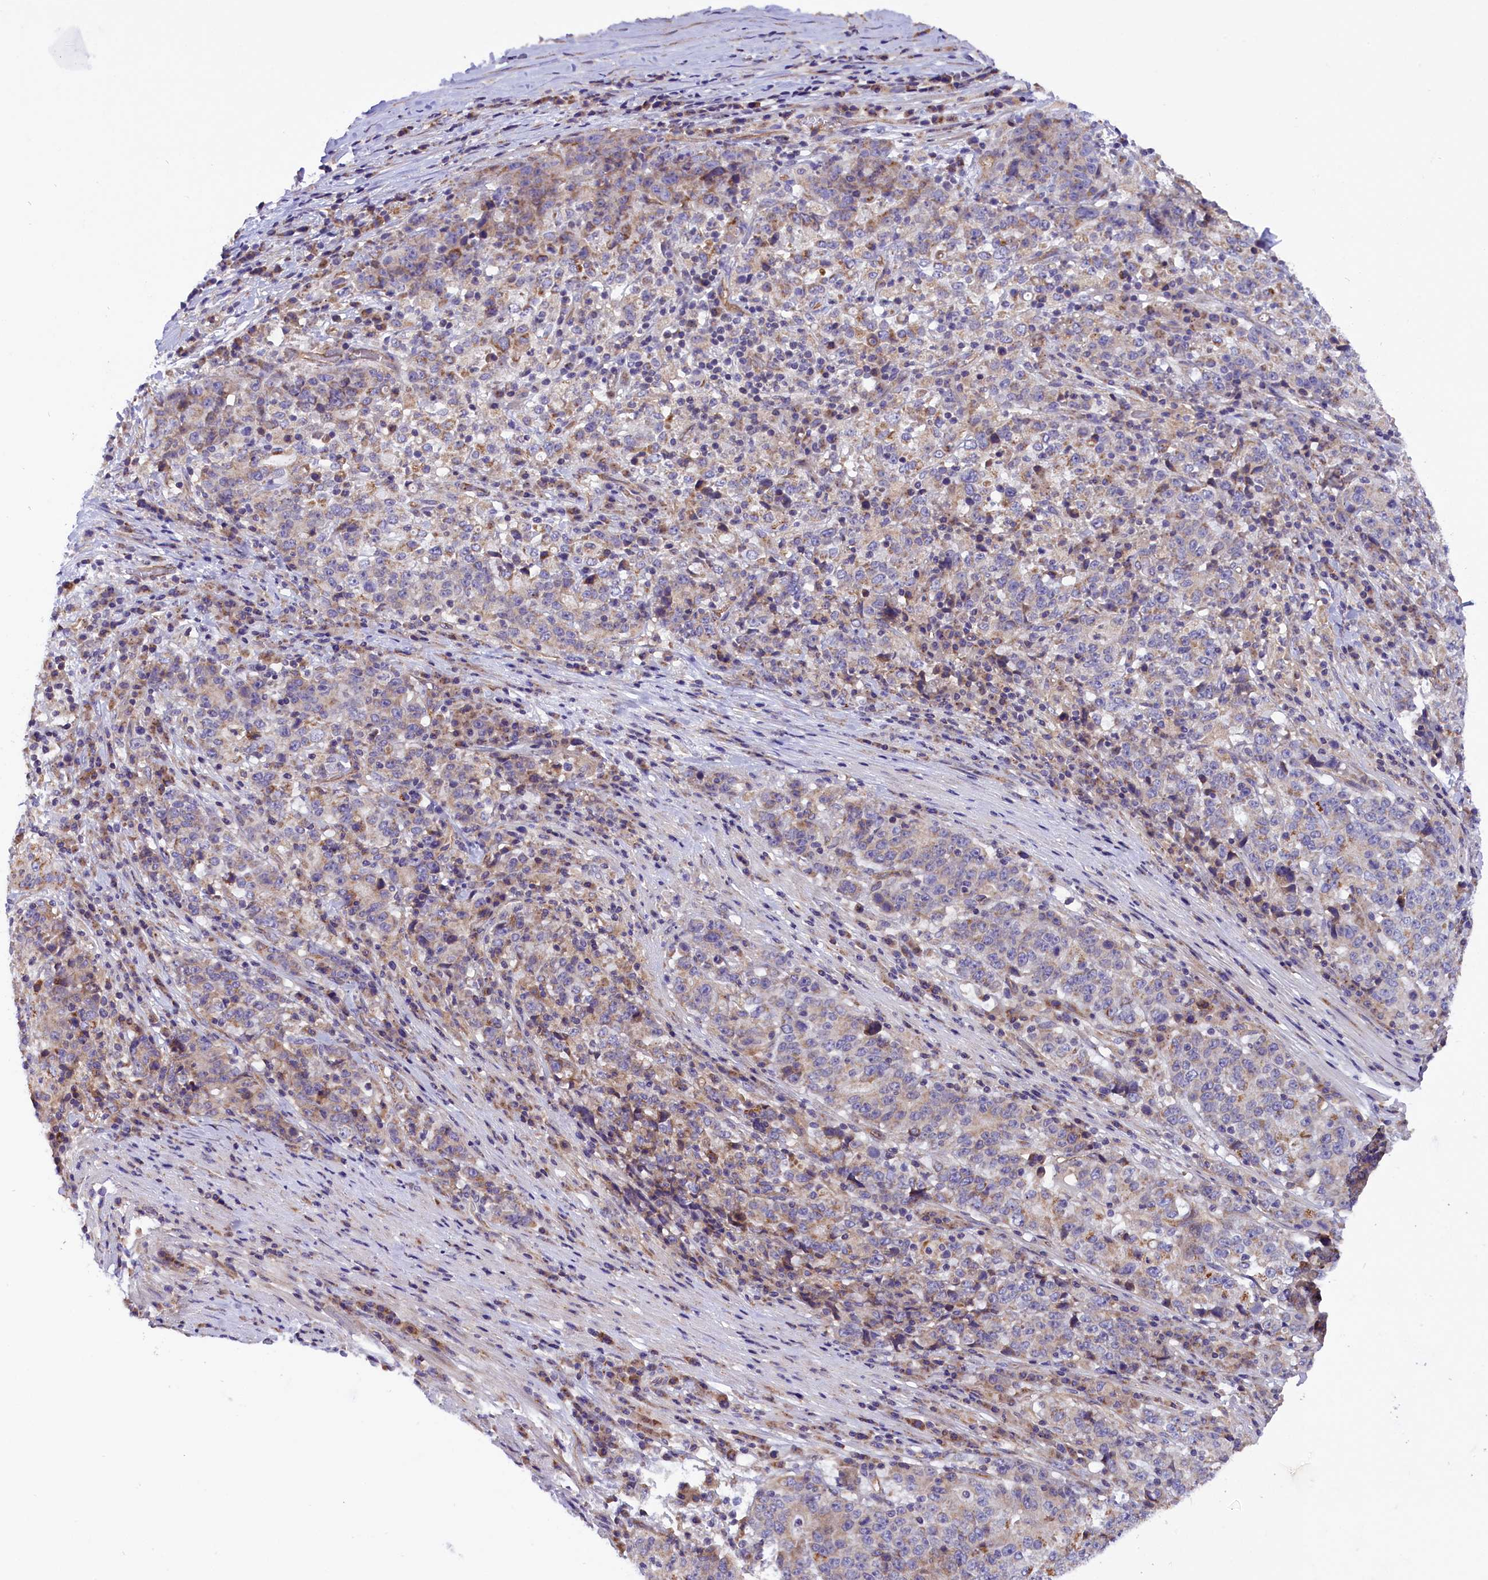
{"staining": {"intensity": "weak", "quantity": "25%-75%", "location": "cytoplasmic/membranous"}, "tissue": "stomach cancer", "cell_type": "Tumor cells", "image_type": "cancer", "snomed": [{"axis": "morphology", "description": "Adenocarcinoma, NOS"}, {"axis": "topography", "description": "Stomach"}], "caption": "Immunohistochemistry (IHC) micrograph of human stomach cancer stained for a protein (brown), which demonstrates low levels of weak cytoplasmic/membranous positivity in approximately 25%-75% of tumor cells.", "gene": "DNAJB9", "patient": {"sex": "male", "age": 59}}